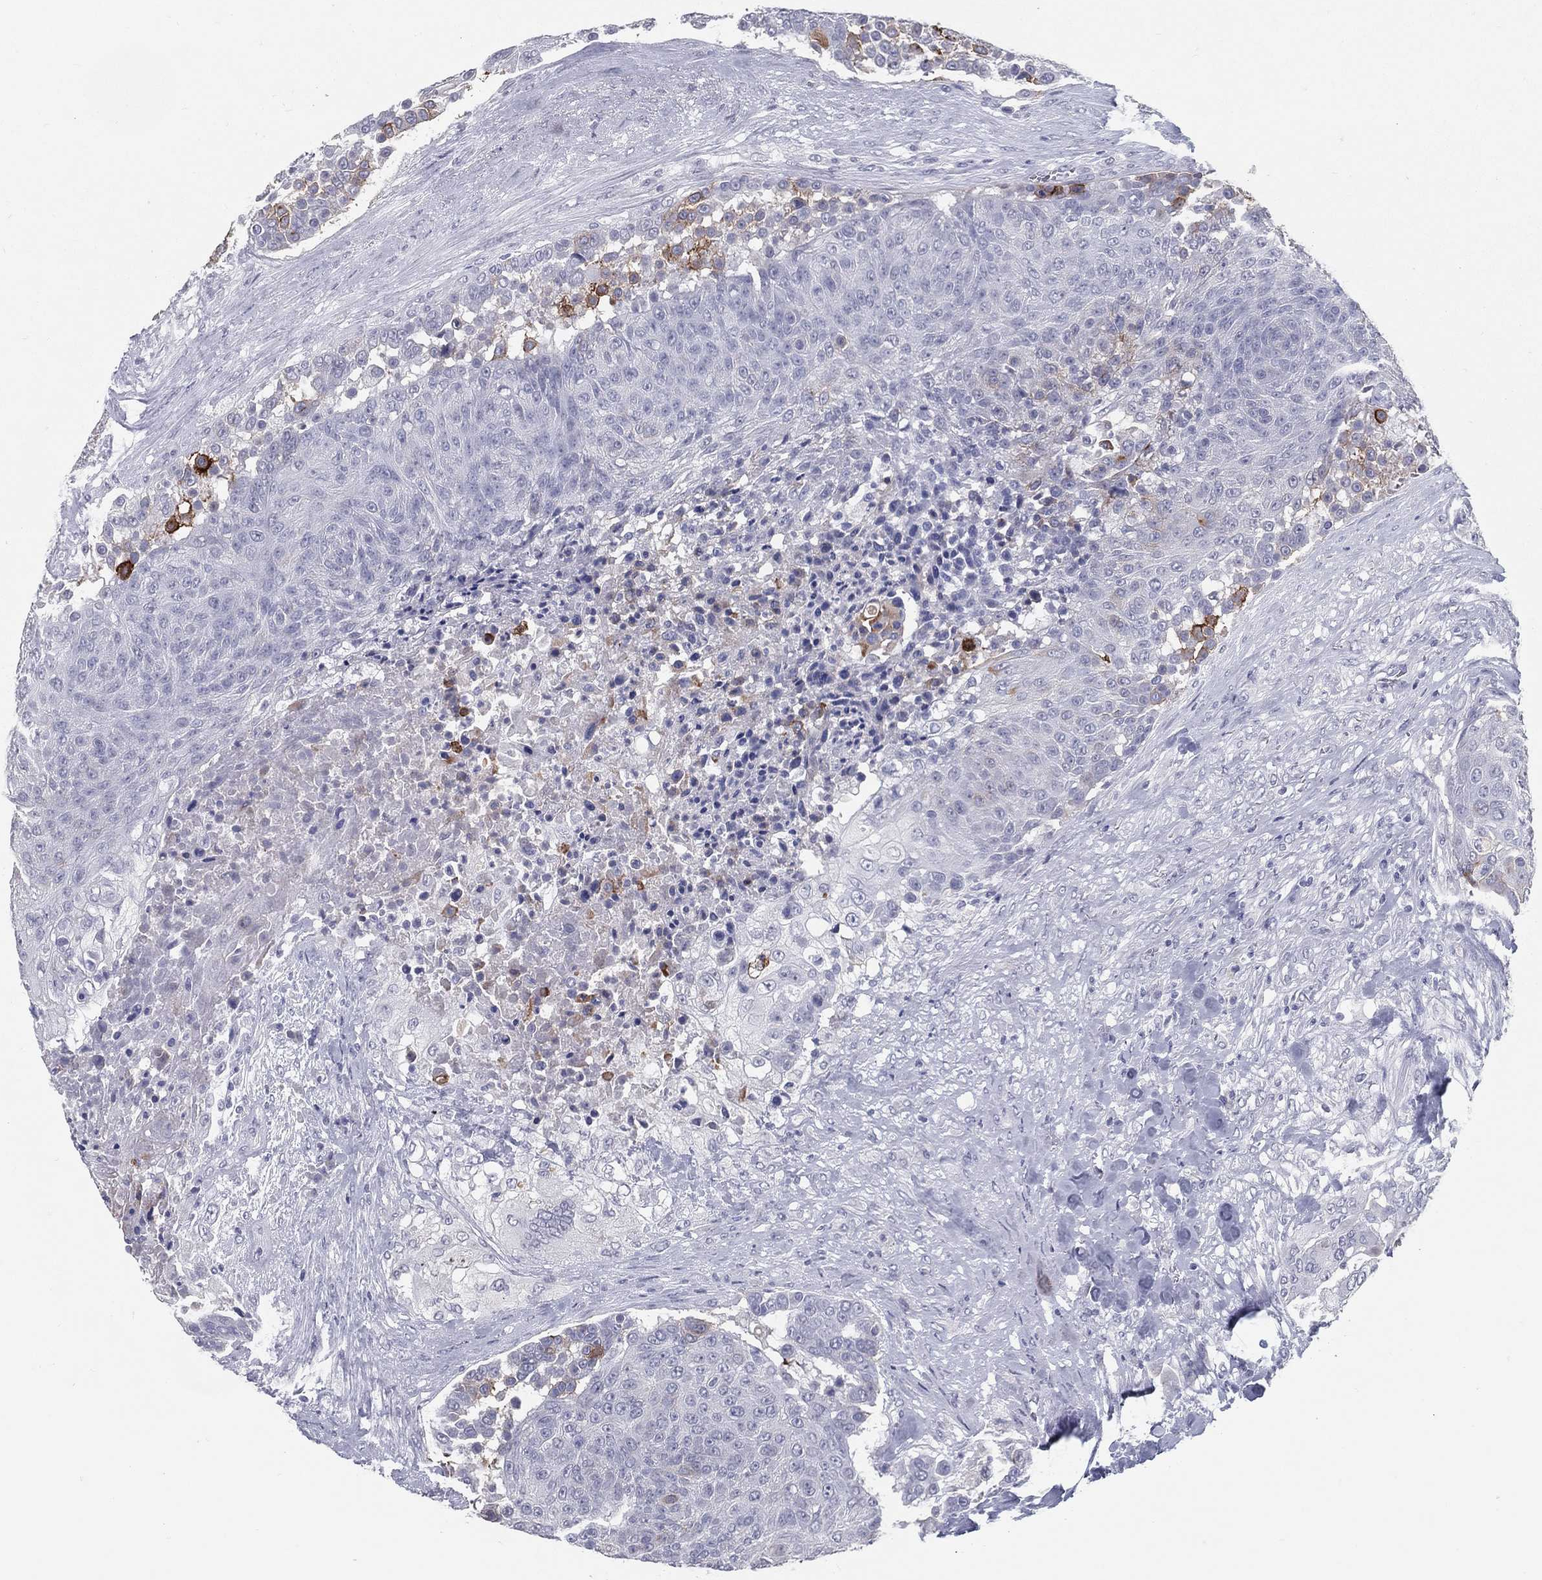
{"staining": {"intensity": "strong", "quantity": "<25%", "location": "cytoplasmic/membranous"}, "tissue": "urothelial cancer", "cell_type": "Tumor cells", "image_type": "cancer", "snomed": [{"axis": "morphology", "description": "Urothelial carcinoma, High grade"}, {"axis": "topography", "description": "Urinary bladder"}], "caption": "Strong cytoplasmic/membranous positivity is present in approximately <25% of tumor cells in high-grade urothelial carcinoma.", "gene": "ACE2", "patient": {"sex": "female", "age": 63}}